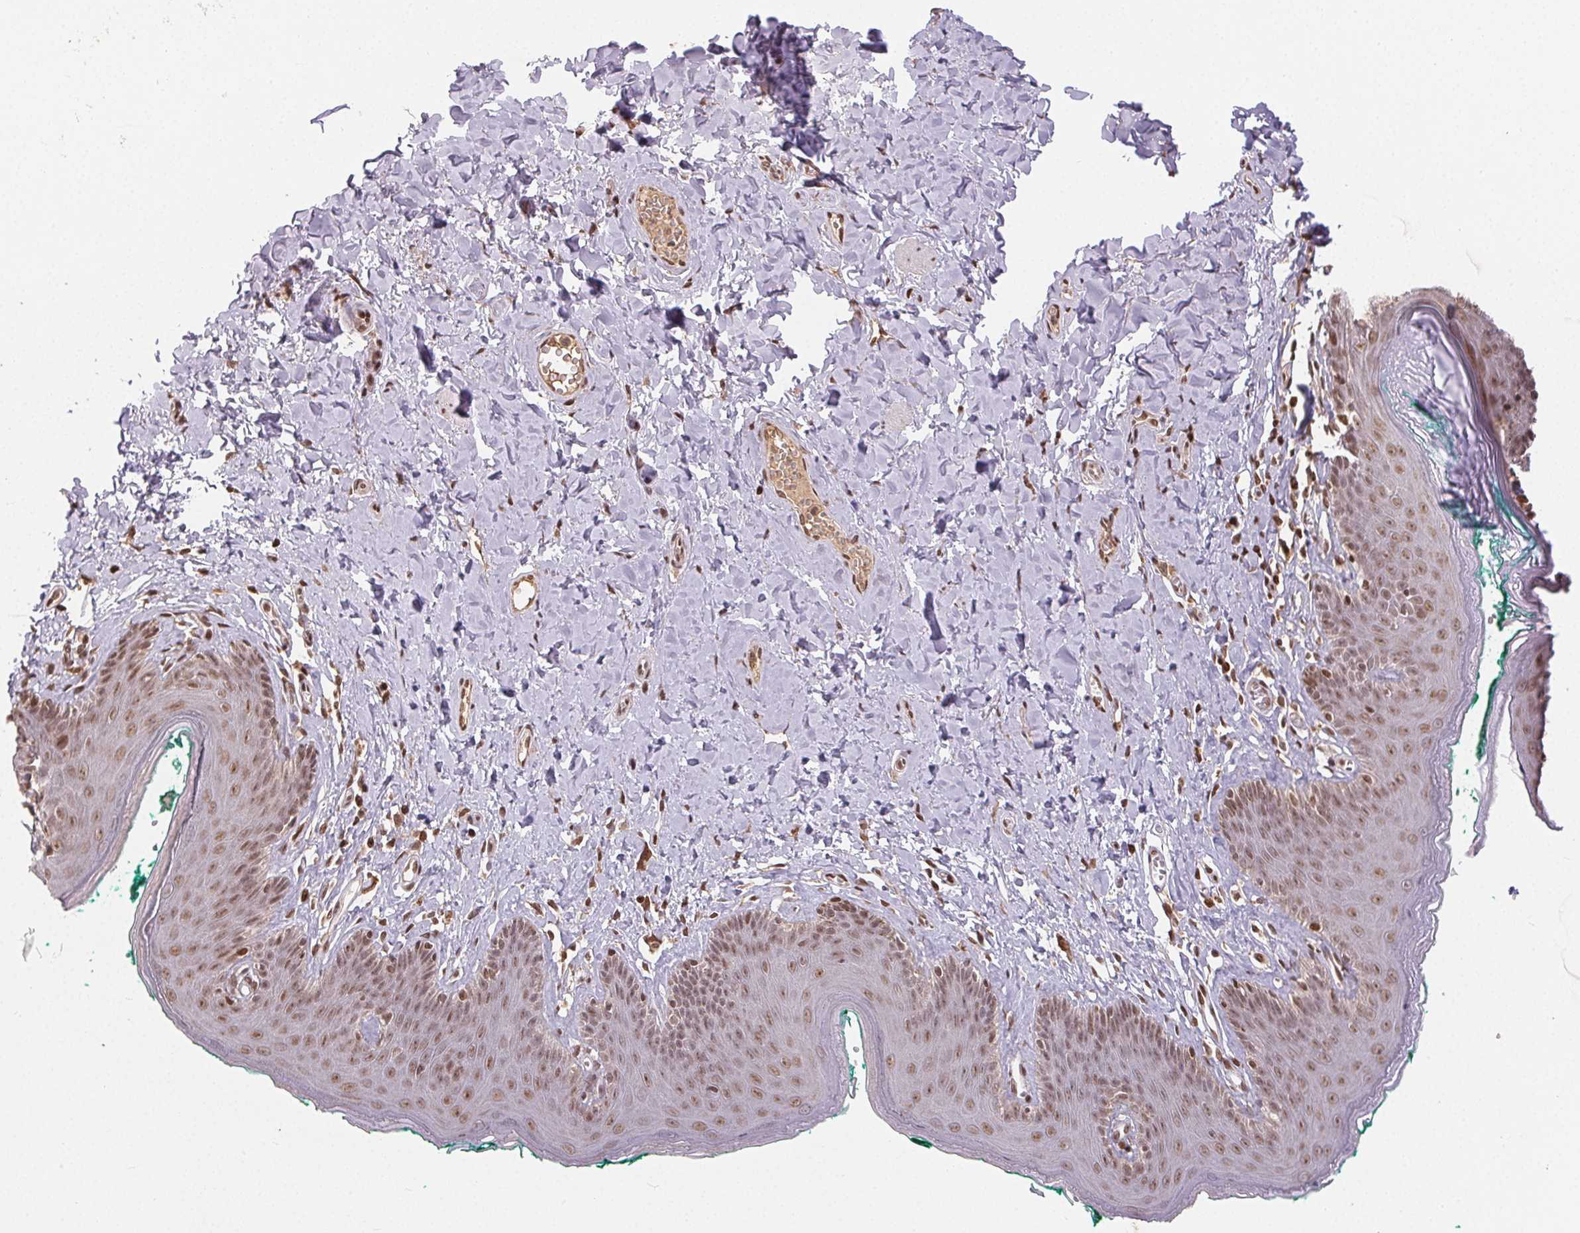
{"staining": {"intensity": "moderate", "quantity": ">75%", "location": "nuclear"}, "tissue": "skin", "cell_type": "Epidermal cells", "image_type": "normal", "snomed": [{"axis": "morphology", "description": "Normal tissue, NOS"}, {"axis": "topography", "description": "Vulva"}, {"axis": "topography", "description": "Peripheral nerve tissue"}], "caption": "Protein expression analysis of normal skin reveals moderate nuclear positivity in approximately >75% of epidermal cells.", "gene": "MAPKAPK2", "patient": {"sex": "female", "age": 66}}